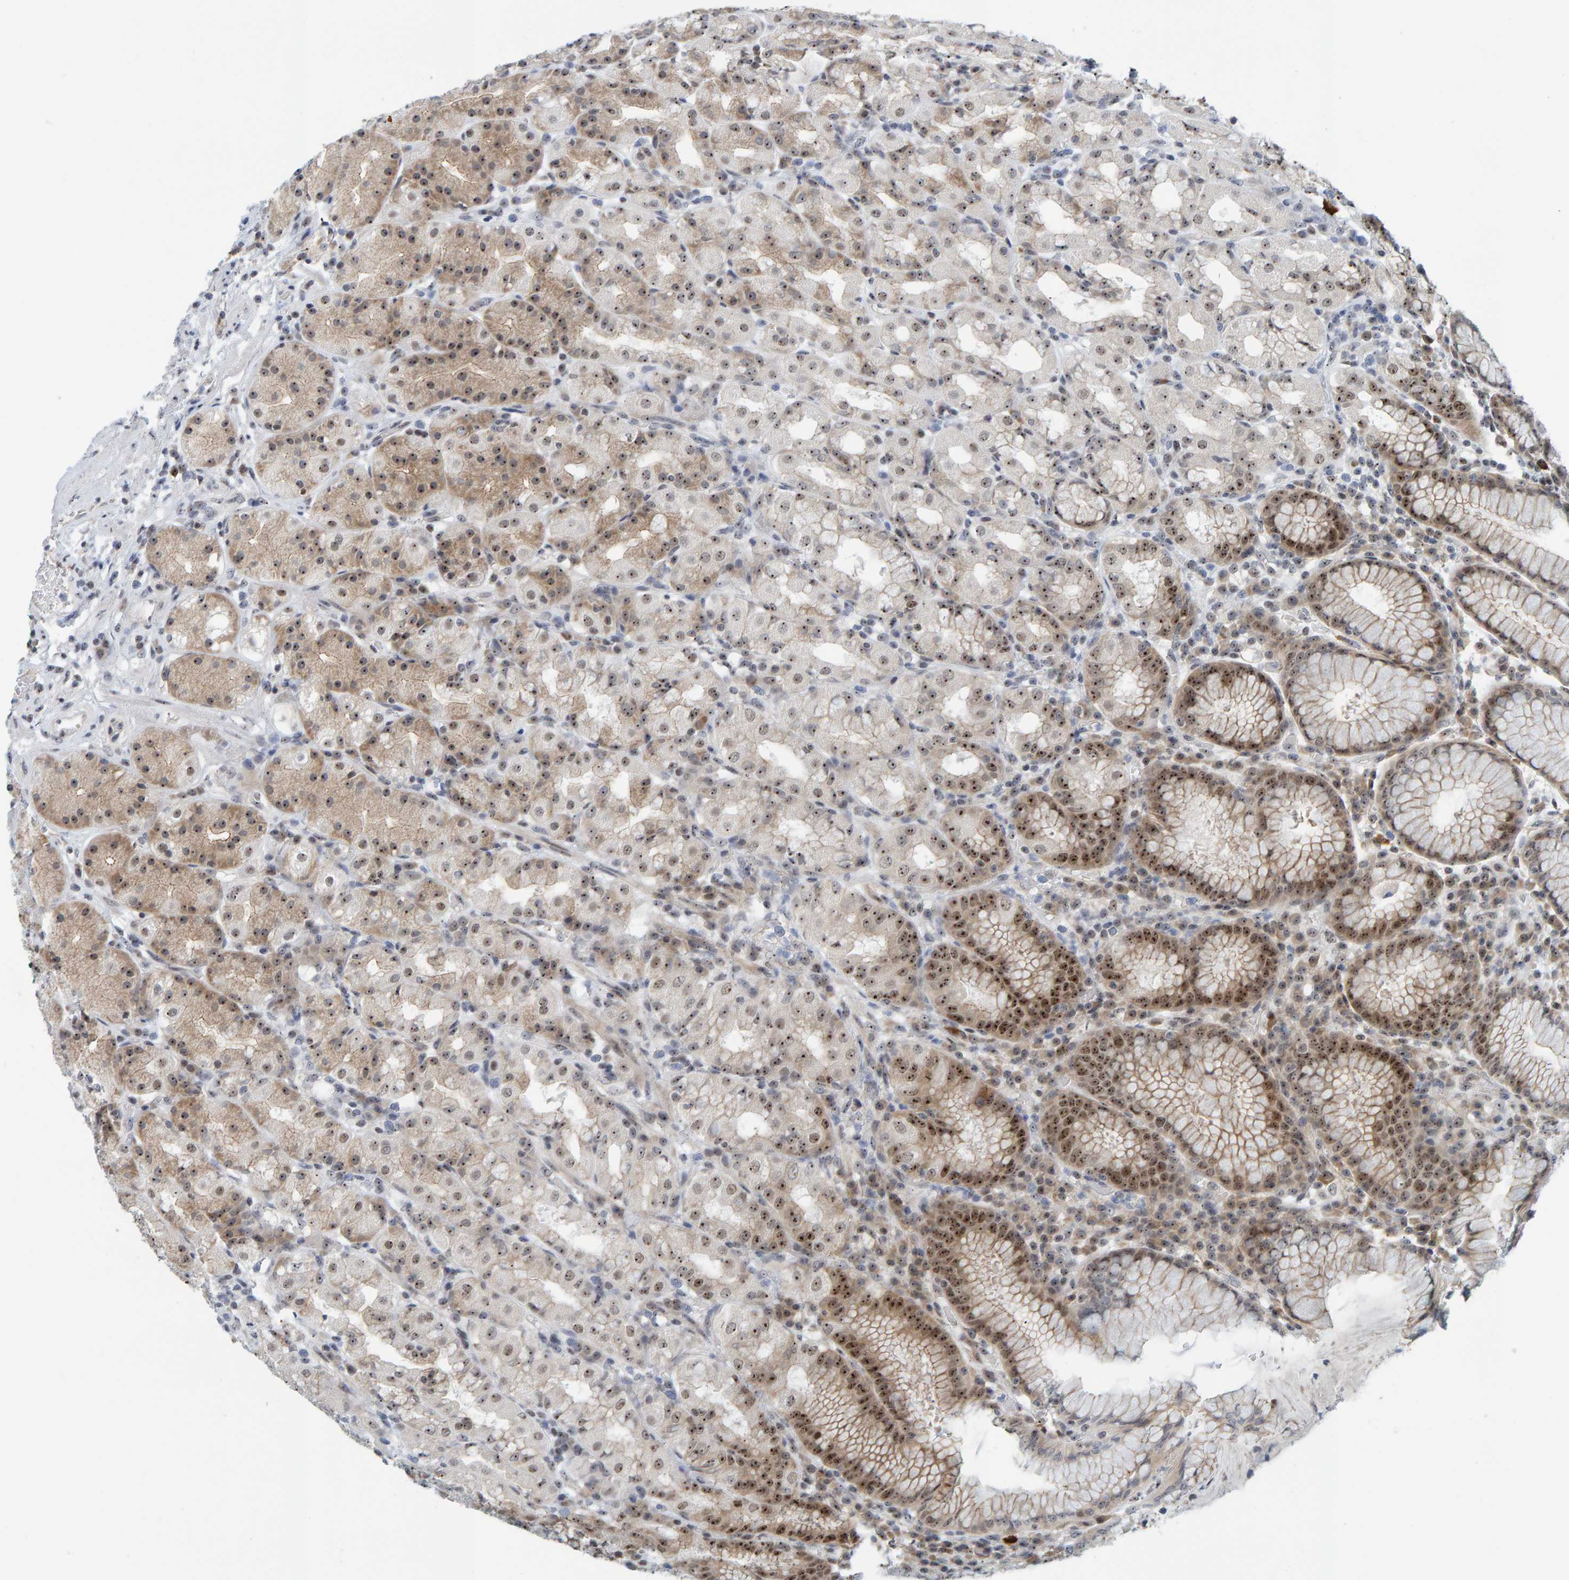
{"staining": {"intensity": "moderate", "quantity": ">75%", "location": "cytoplasmic/membranous,nuclear"}, "tissue": "stomach", "cell_type": "Glandular cells", "image_type": "normal", "snomed": [{"axis": "morphology", "description": "Normal tissue, NOS"}, {"axis": "topography", "description": "Stomach, lower"}], "caption": "An image of human stomach stained for a protein reveals moderate cytoplasmic/membranous,nuclear brown staining in glandular cells.", "gene": "POLR1E", "patient": {"sex": "female", "age": 56}}